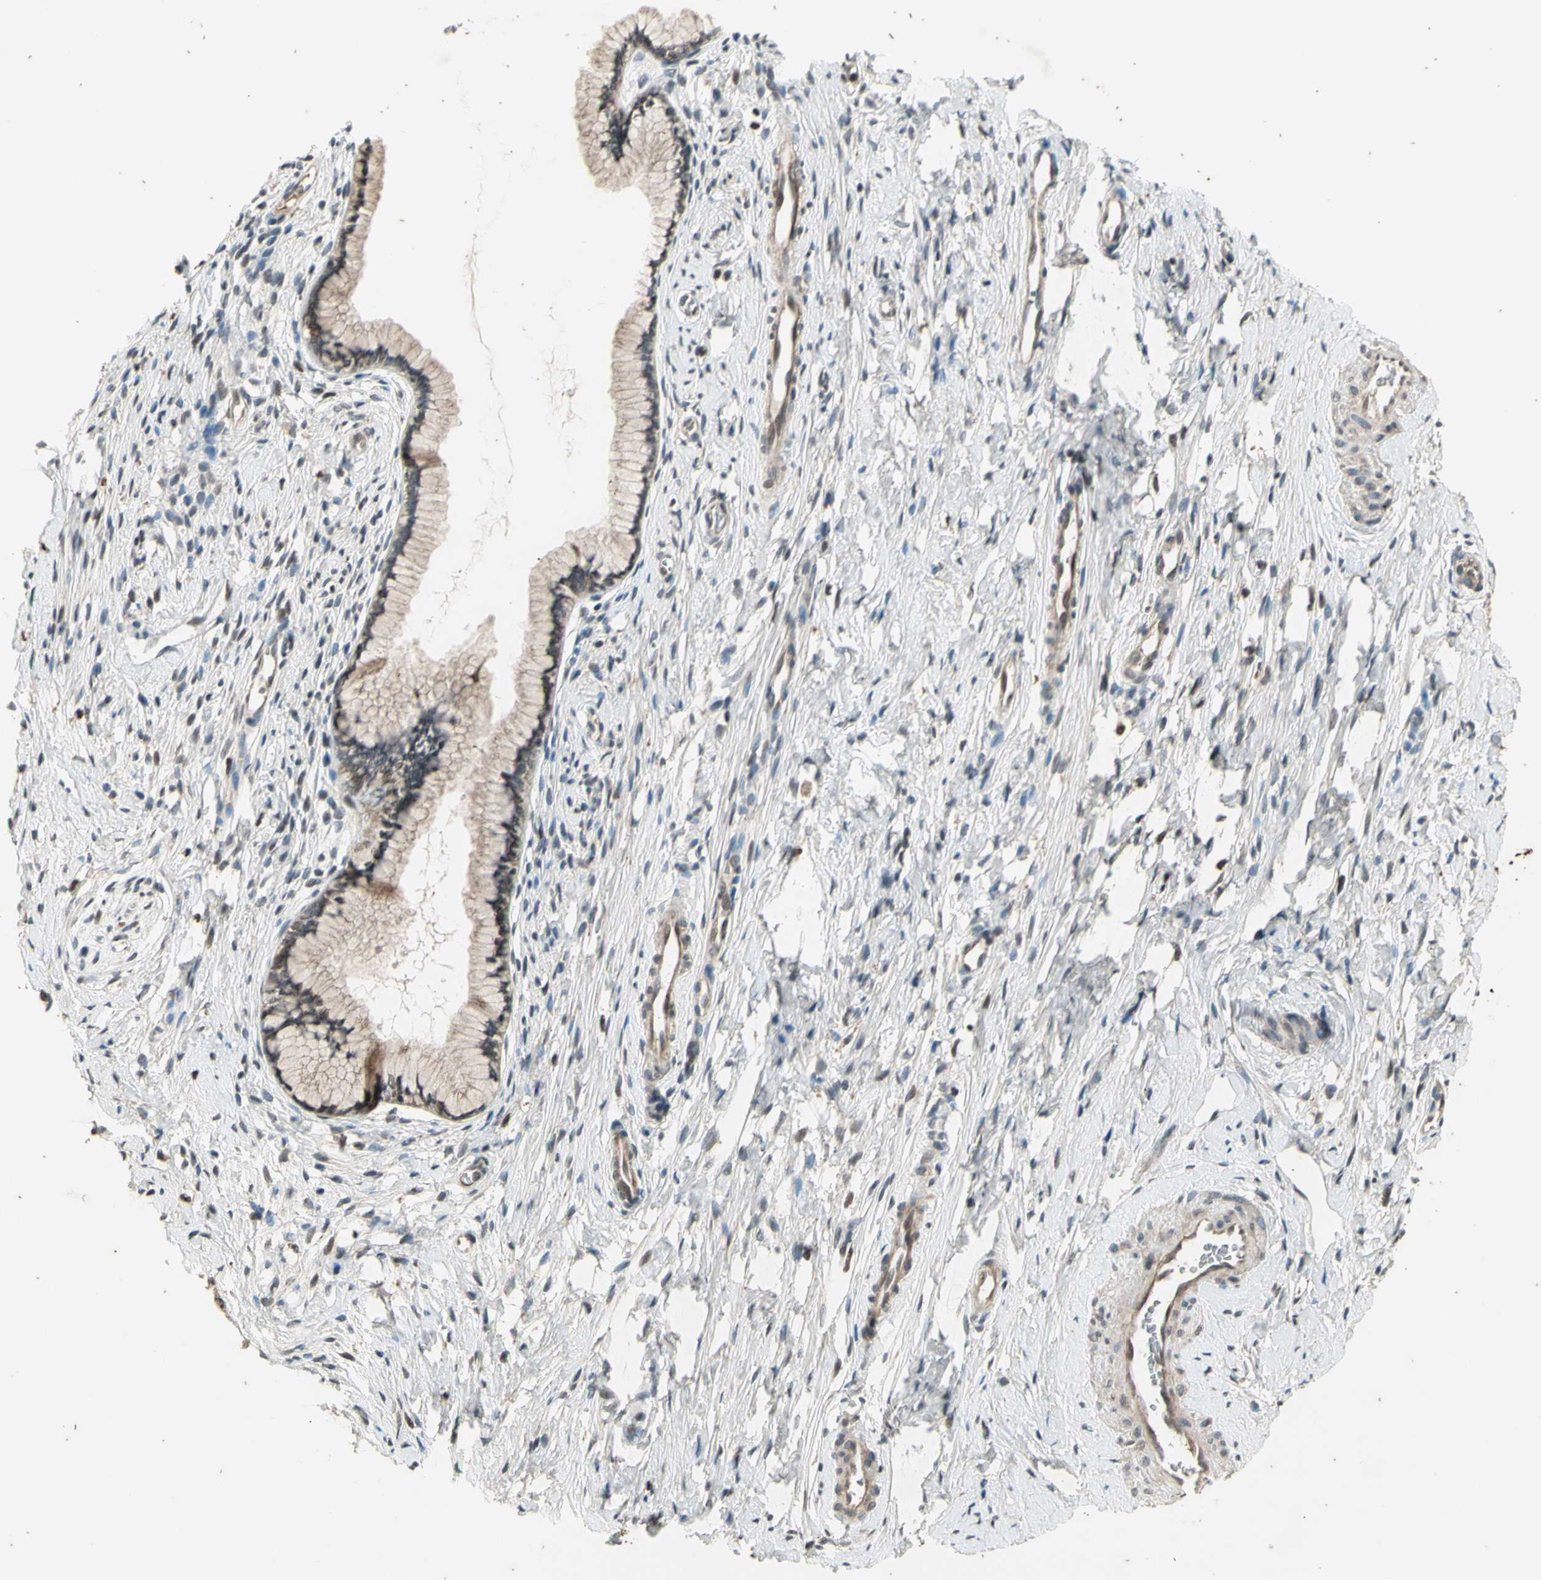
{"staining": {"intensity": "weak", "quantity": "<25%", "location": "cytoplasmic/membranous"}, "tissue": "cervix", "cell_type": "Glandular cells", "image_type": "normal", "snomed": [{"axis": "morphology", "description": "Normal tissue, NOS"}, {"axis": "topography", "description": "Cervix"}], "caption": "DAB immunohistochemical staining of unremarkable cervix displays no significant positivity in glandular cells. (DAB immunohistochemistry (IHC), high magnification).", "gene": "EFNB2", "patient": {"sex": "female", "age": 65}}